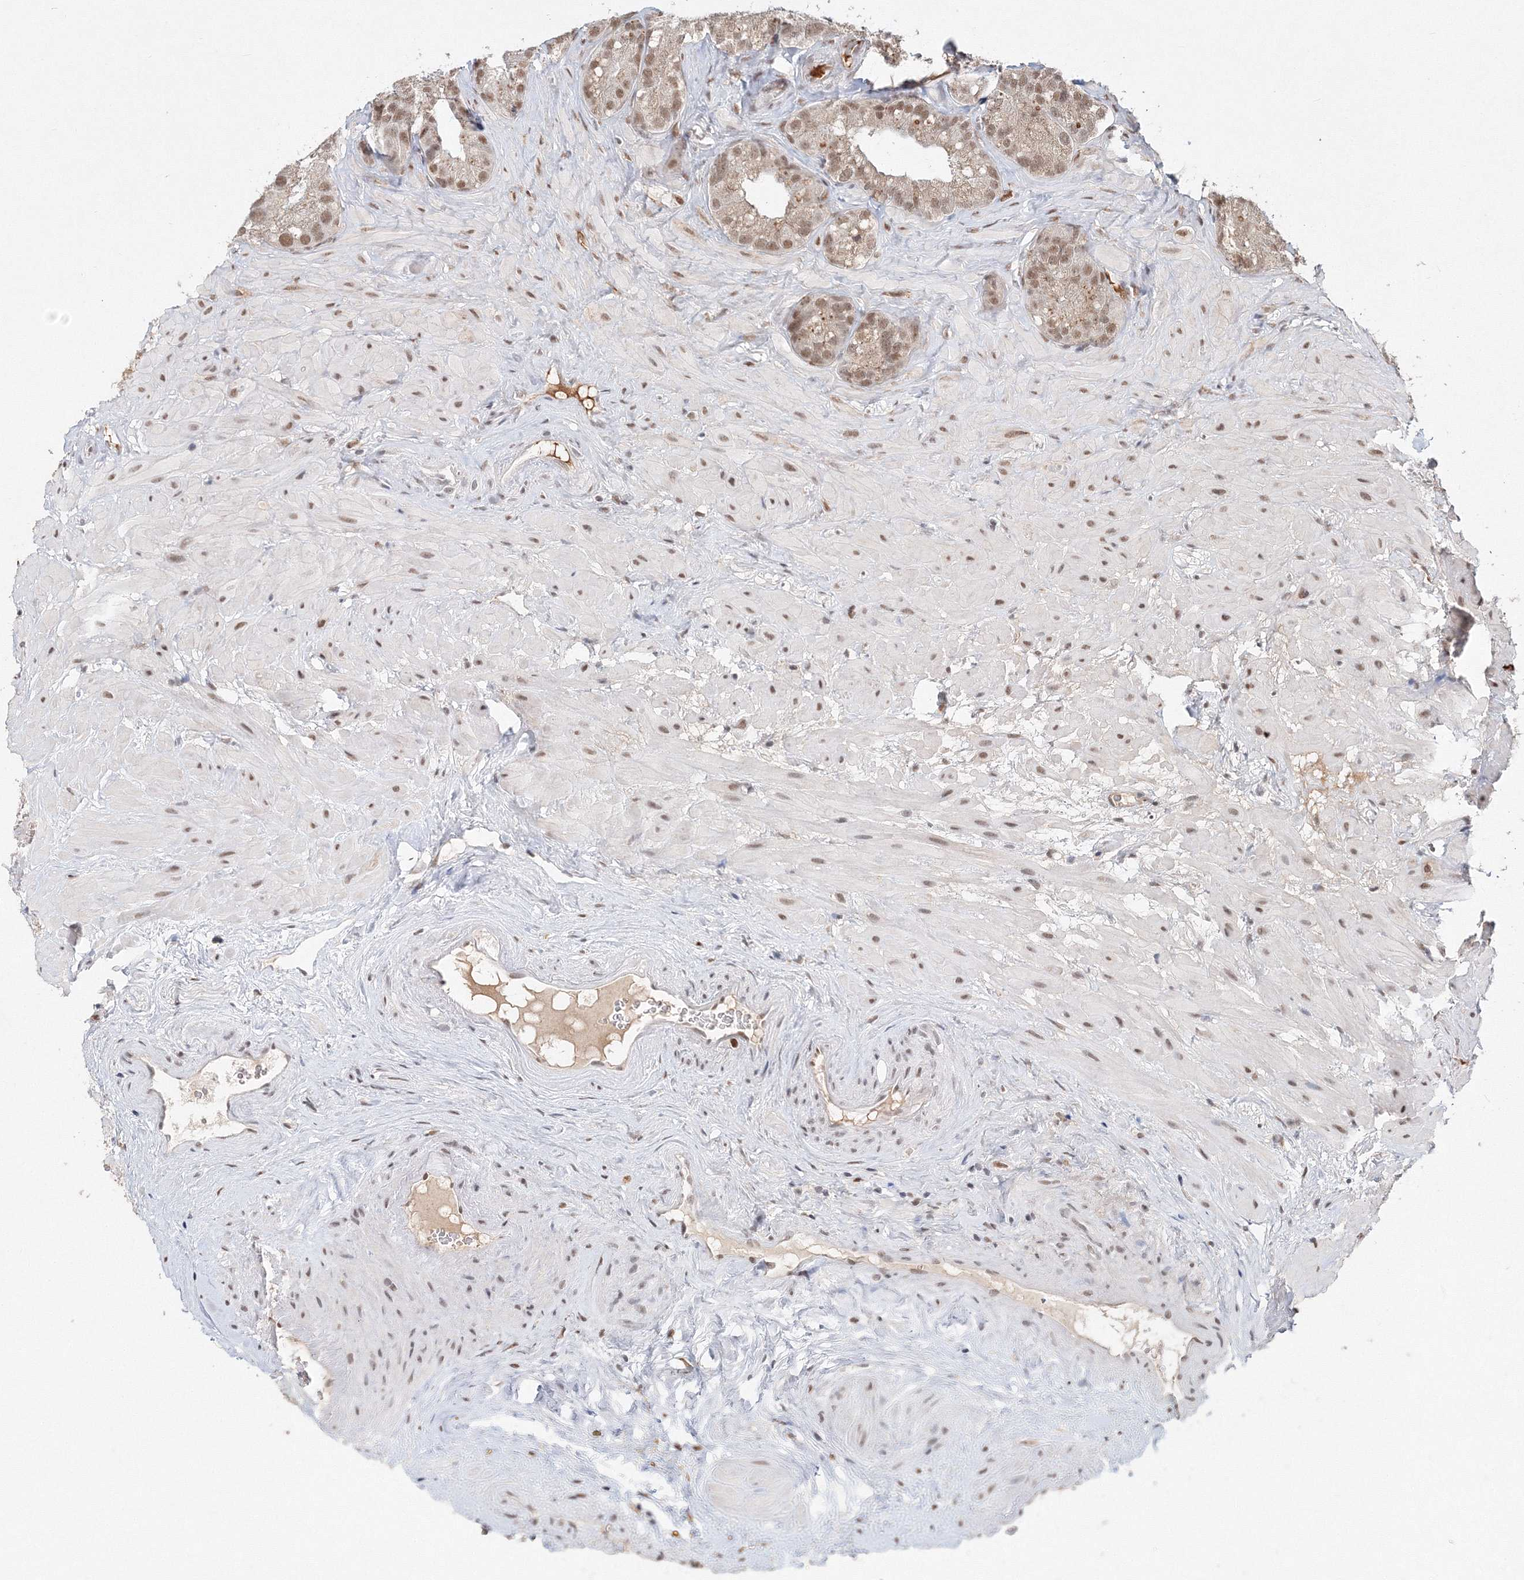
{"staining": {"intensity": "moderate", "quantity": ">75%", "location": "nuclear"}, "tissue": "seminal vesicle", "cell_type": "Glandular cells", "image_type": "normal", "snomed": [{"axis": "morphology", "description": "Normal tissue, NOS"}, {"axis": "topography", "description": "Prostate"}, {"axis": "topography", "description": "Seminal veicle"}], "caption": "Immunohistochemistry (IHC) histopathology image of normal seminal vesicle: human seminal vesicle stained using immunohistochemistry (IHC) displays medium levels of moderate protein expression localized specifically in the nuclear of glandular cells, appearing as a nuclear brown color.", "gene": "IWS1", "patient": {"sex": "male", "age": 68}}